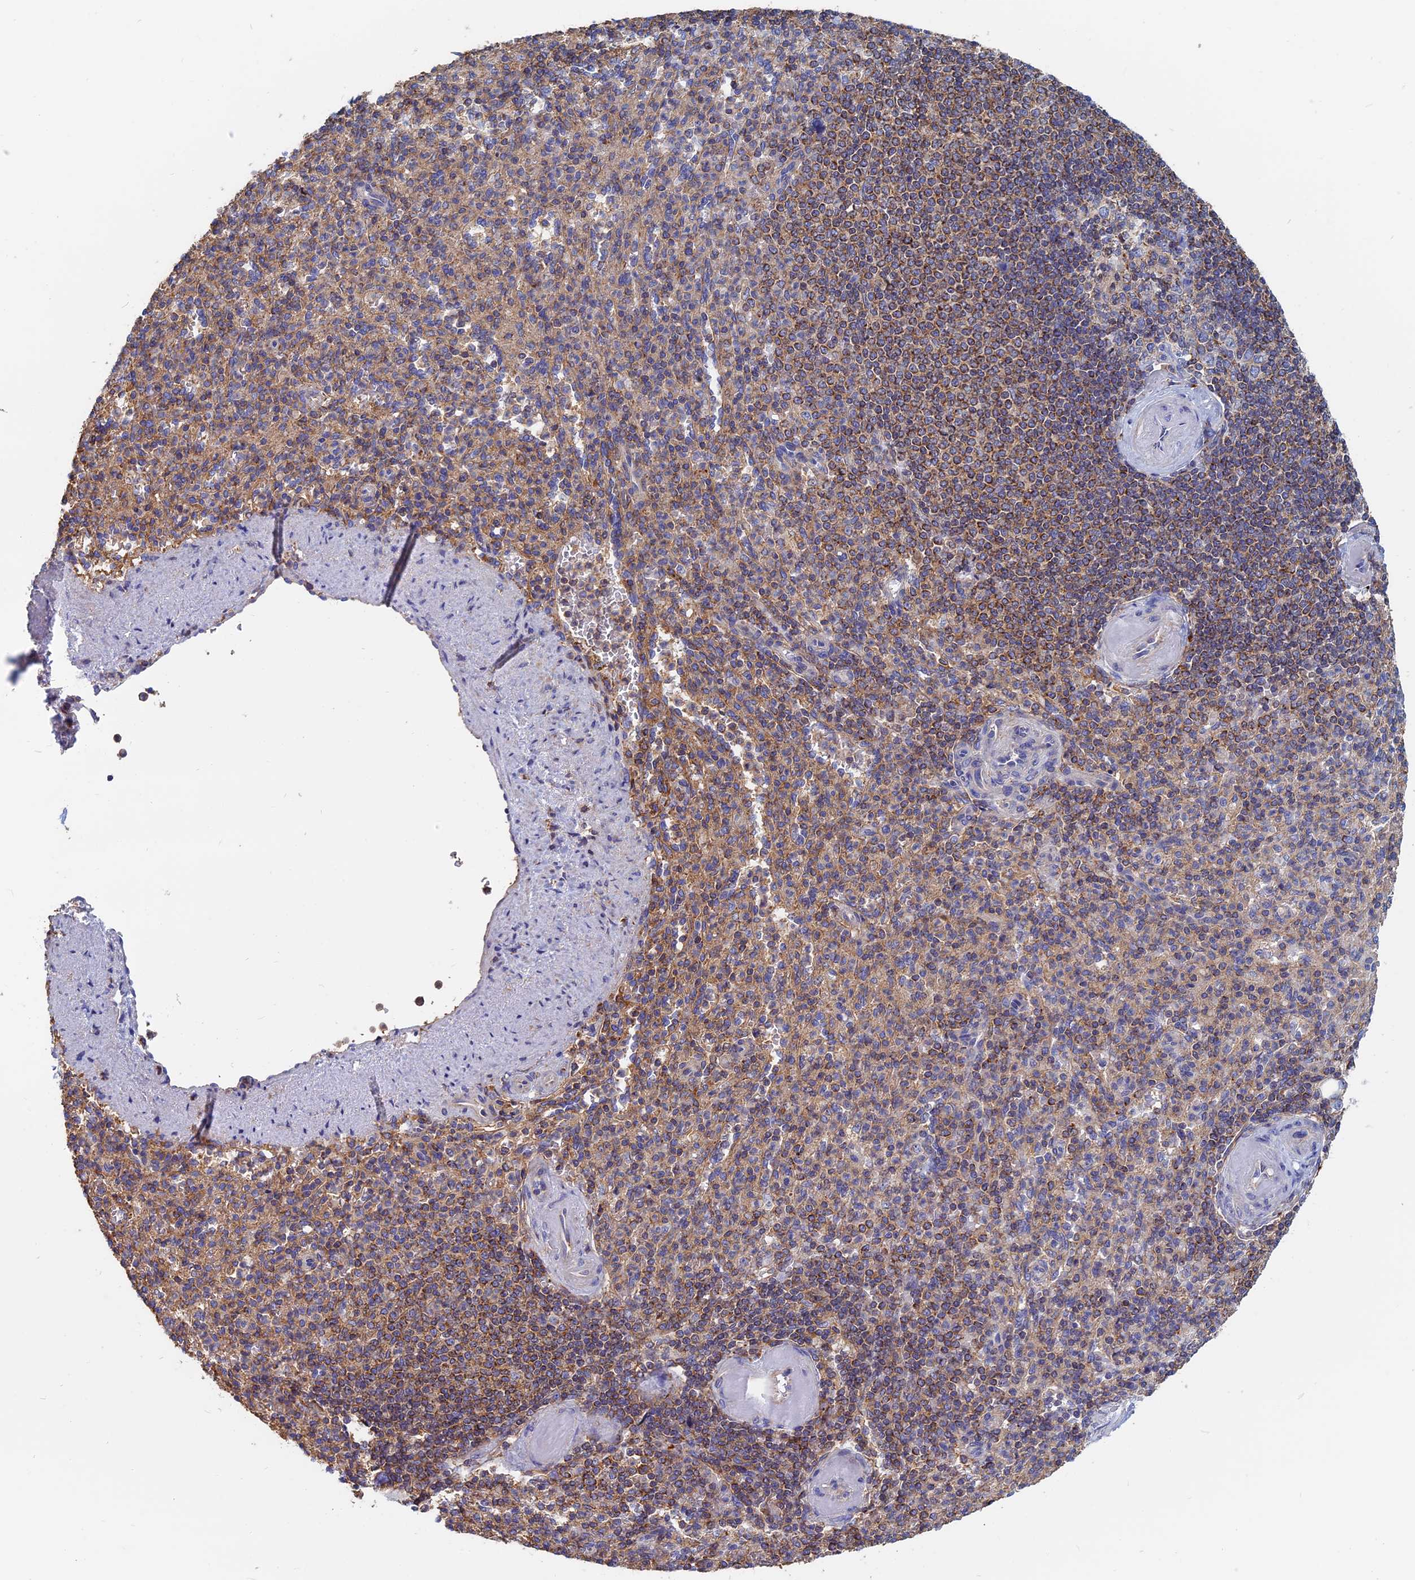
{"staining": {"intensity": "moderate", "quantity": "25%-75%", "location": "cytoplasmic/membranous"}, "tissue": "spleen", "cell_type": "Cells in red pulp", "image_type": "normal", "snomed": [{"axis": "morphology", "description": "Normal tissue, NOS"}, {"axis": "topography", "description": "Spleen"}], "caption": "This is an image of immunohistochemistry (IHC) staining of benign spleen, which shows moderate expression in the cytoplasmic/membranous of cells in red pulp.", "gene": "HSD17B8", "patient": {"sex": "female", "age": 74}}